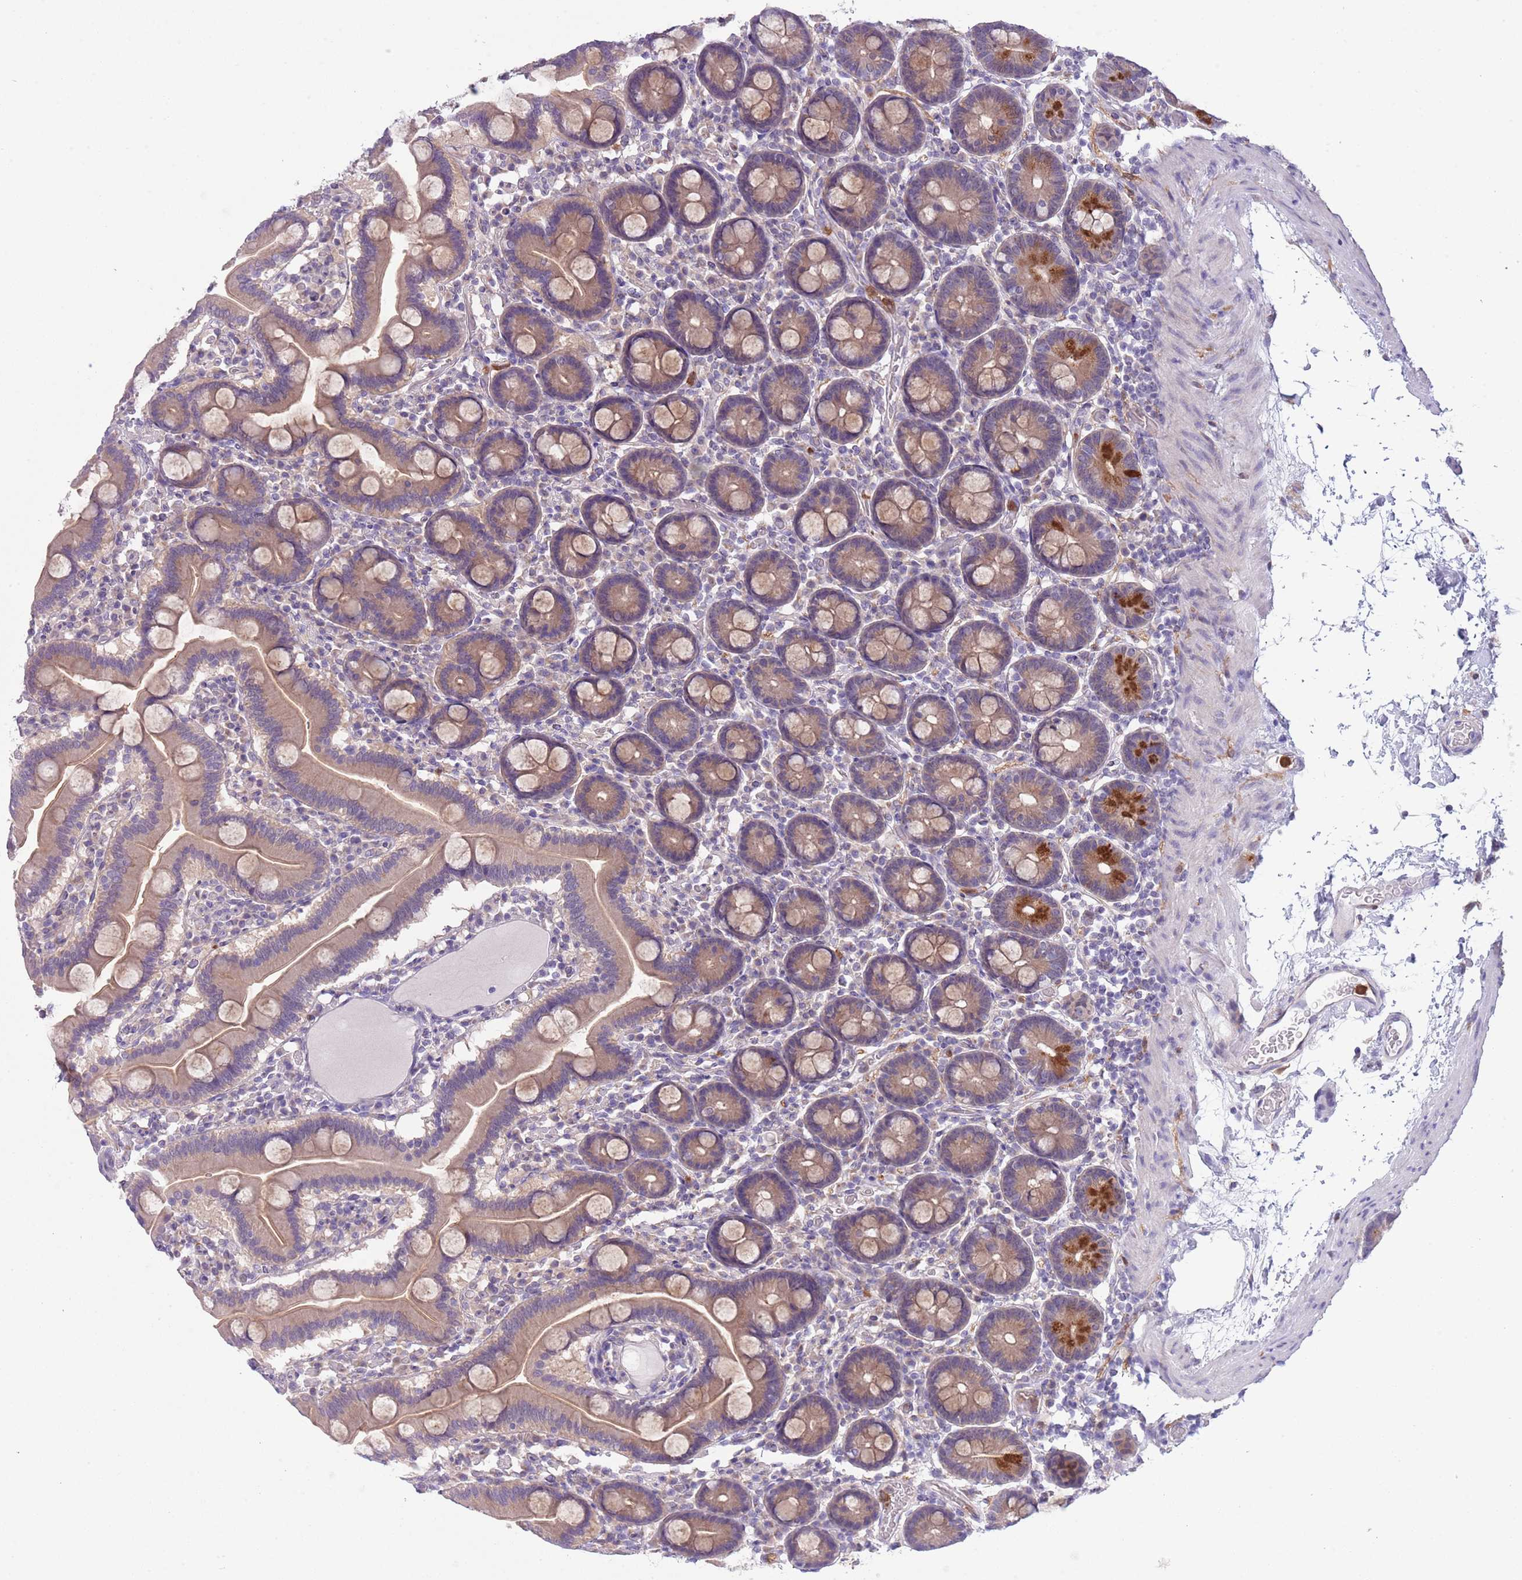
{"staining": {"intensity": "strong", "quantity": "<25%", "location": "cytoplasmic/membranous"}, "tissue": "duodenum", "cell_type": "Glandular cells", "image_type": "normal", "snomed": [{"axis": "morphology", "description": "Normal tissue, NOS"}, {"axis": "topography", "description": "Duodenum"}], "caption": "IHC (DAB (3,3'-diaminobenzidine)) staining of benign duodenum shows strong cytoplasmic/membranous protein positivity in about <25% of glandular cells. (IHC, brightfield microscopy, high magnification).", "gene": "ZFP2", "patient": {"sex": "male", "age": 55}}